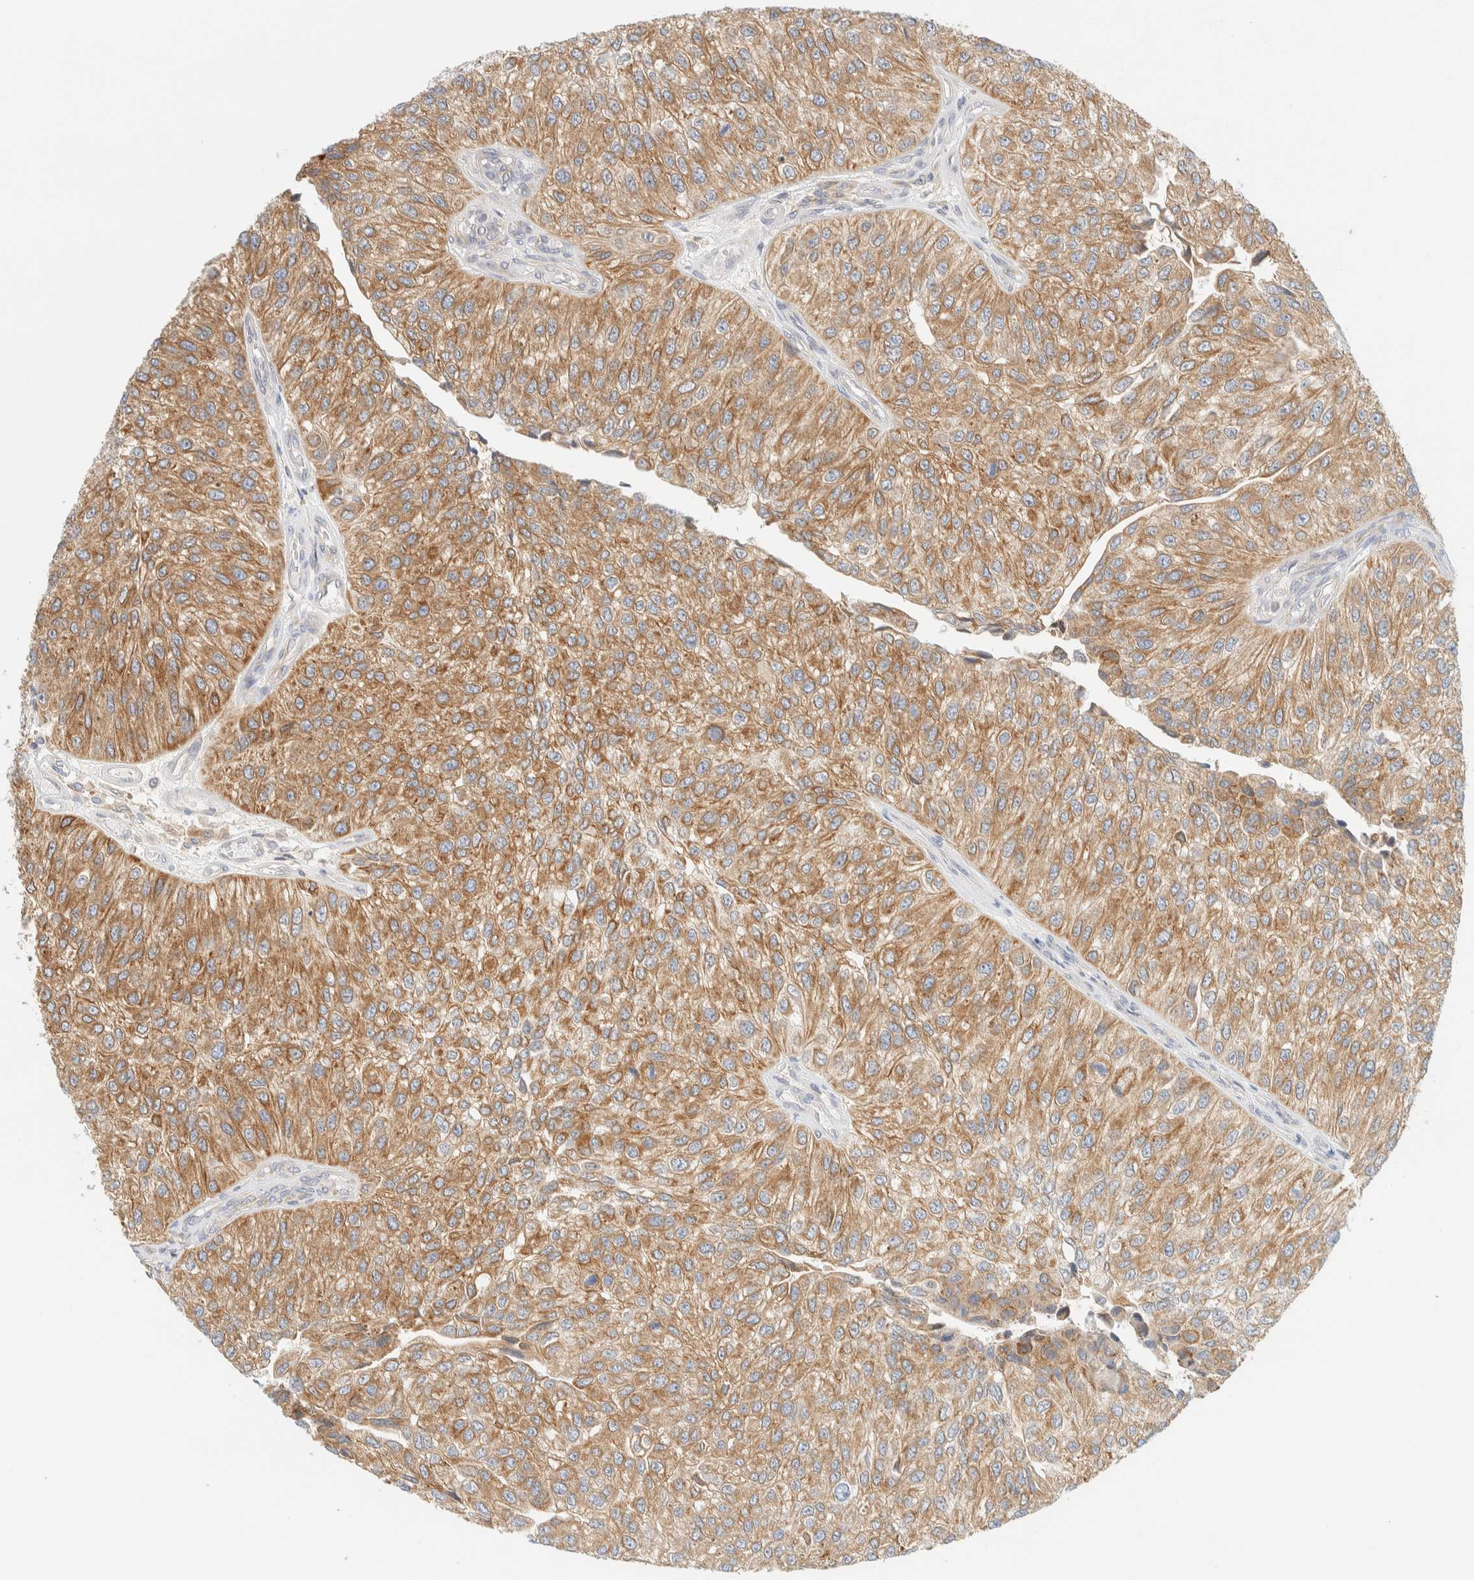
{"staining": {"intensity": "moderate", "quantity": ">75%", "location": "cytoplasmic/membranous"}, "tissue": "urothelial cancer", "cell_type": "Tumor cells", "image_type": "cancer", "snomed": [{"axis": "morphology", "description": "Urothelial carcinoma, High grade"}, {"axis": "topography", "description": "Kidney"}, {"axis": "topography", "description": "Urinary bladder"}], "caption": "This photomicrograph reveals immunohistochemistry staining of urothelial carcinoma (high-grade), with medium moderate cytoplasmic/membranous expression in approximately >75% of tumor cells.", "gene": "NT5C", "patient": {"sex": "male", "age": 77}}